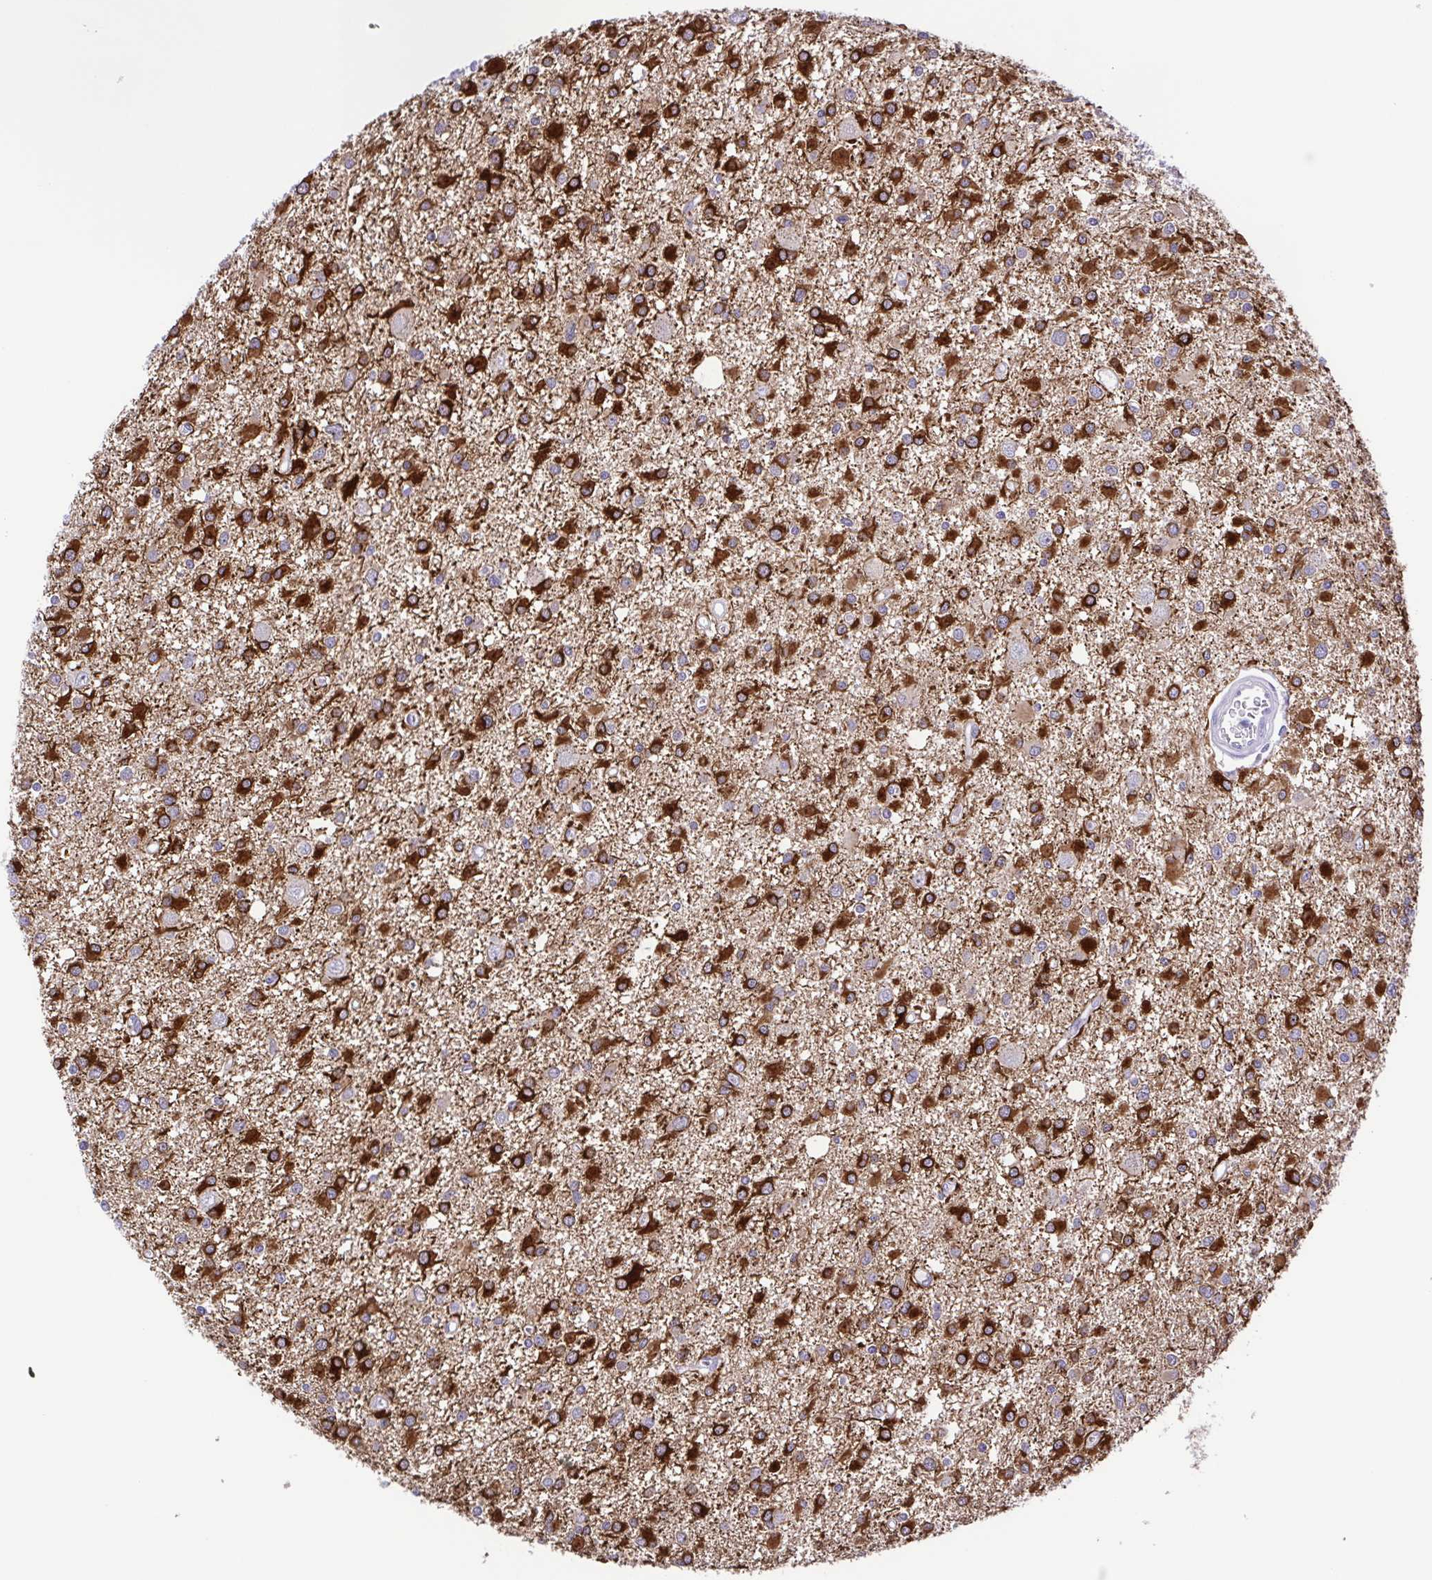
{"staining": {"intensity": "strong", "quantity": ">75%", "location": "cytoplasmic/membranous"}, "tissue": "glioma", "cell_type": "Tumor cells", "image_type": "cancer", "snomed": [{"axis": "morphology", "description": "Glioma, malignant, High grade"}, {"axis": "topography", "description": "Brain"}], "caption": "A high-resolution photomicrograph shows IHC staining of high-grade glioma (malignant), which exhibits strong cytoplasmic/membranous positivity in approximately >75% of tumor cells.", "gene": "DCLK2", "patient": {"sex": "male", "age": 54}}